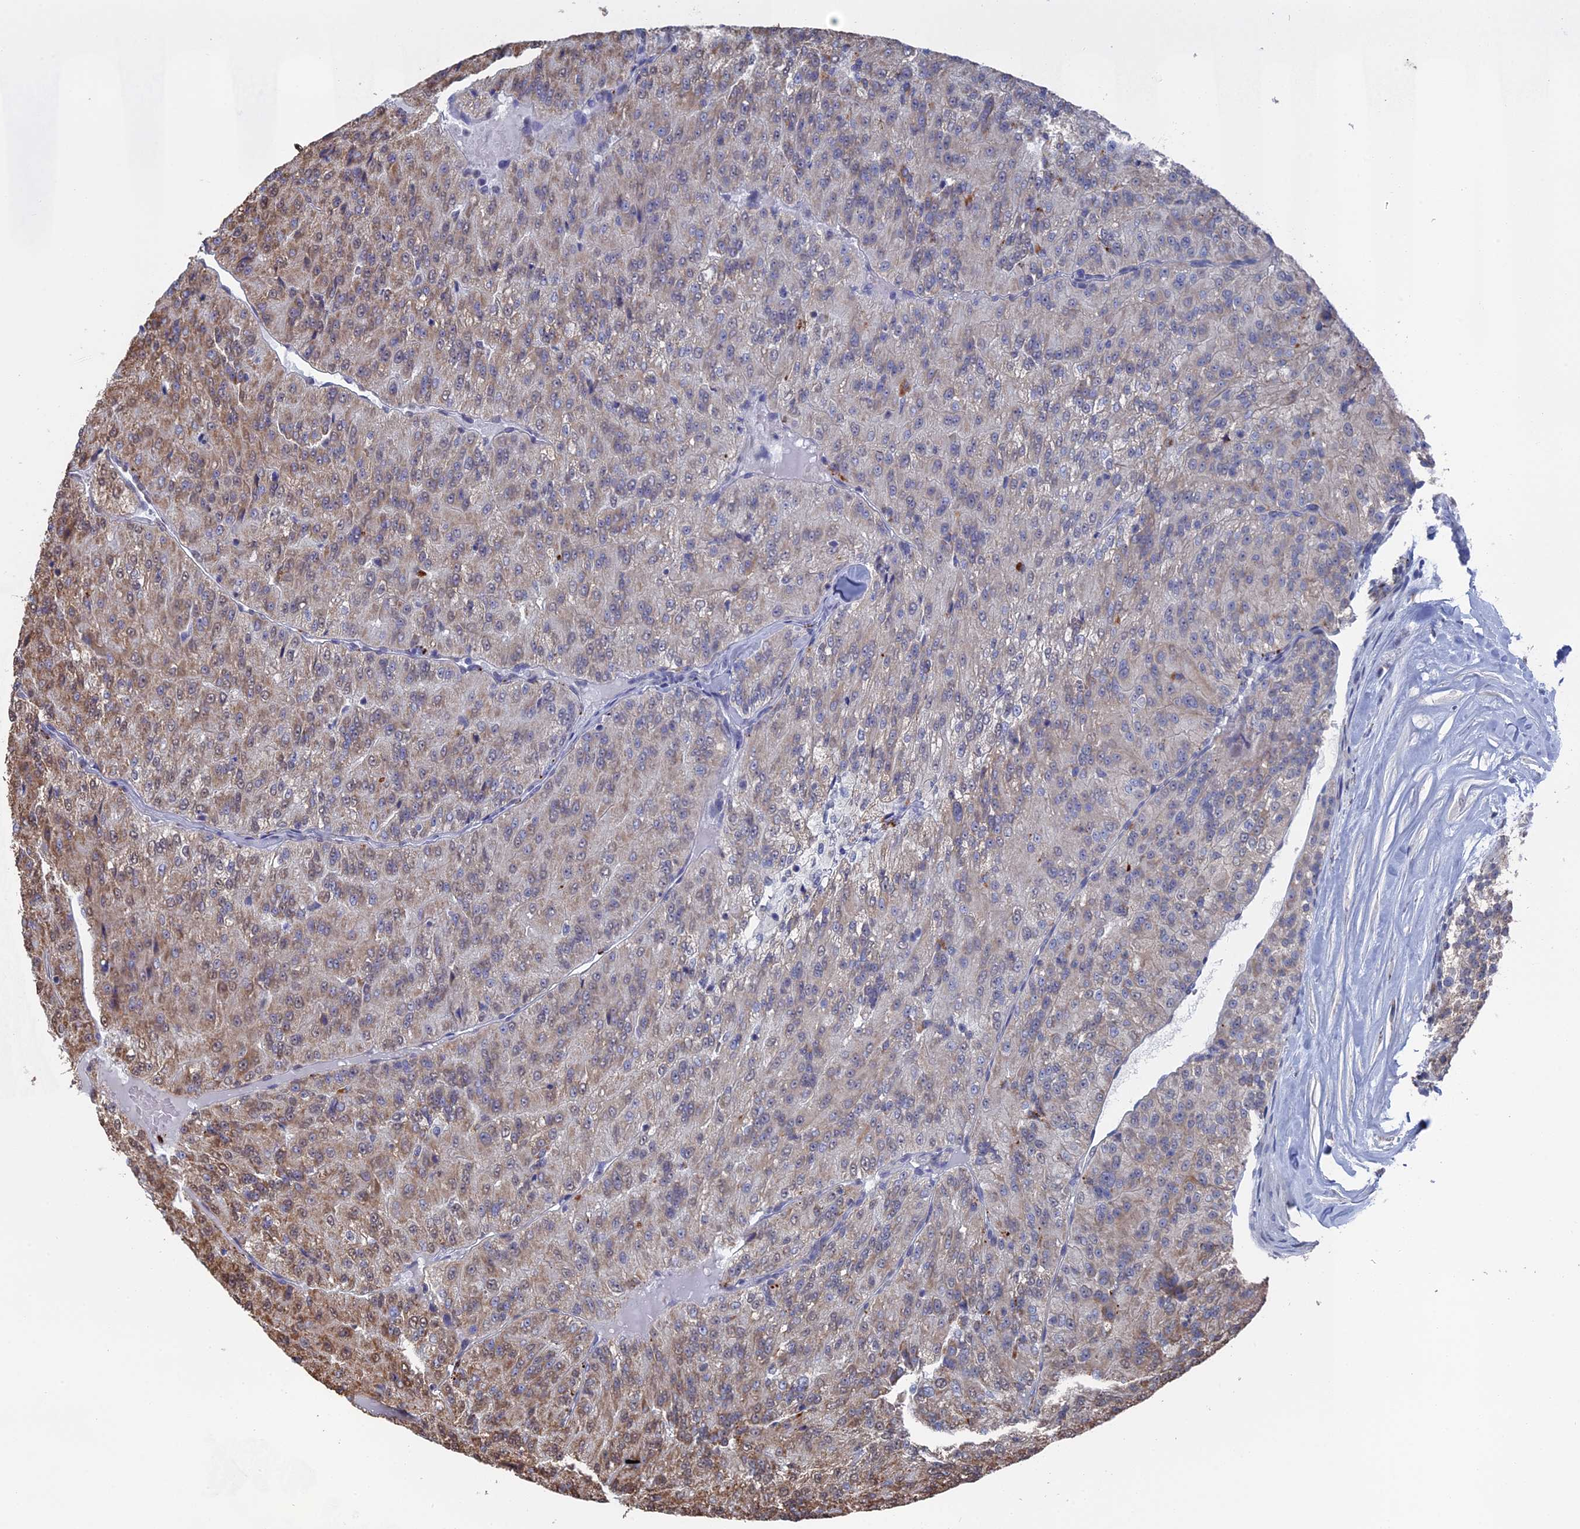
{"staining": {"intensity": "moderate", "quantity": "25%-75%", "location": "cytoplasmic/membranous"}, "tissue": "renal cancer", "cell_type": "Tumor cells", "image_type": "cancer", "snomed": [{"axis": "morphology", "description": "Adenocarcinoma, NOS"}, {"axis": "topography", "description": "Kidney"}], "caption": "An immunohistochemistry (IHC) micrograph of neoplastic tissue is shown. Protein staining in brown highlights moderate cytoplasmic/membranous positivity in renal cancer (adenocarcinoma) within tumor cells. The staining was performed using DAB to visualize the protein expression in brown, while the nuclei were stained in blue with hematoxylin (Magnification: 20x).", "gene": "SMG9", "patient": {"sex": "female", "age": 63}}